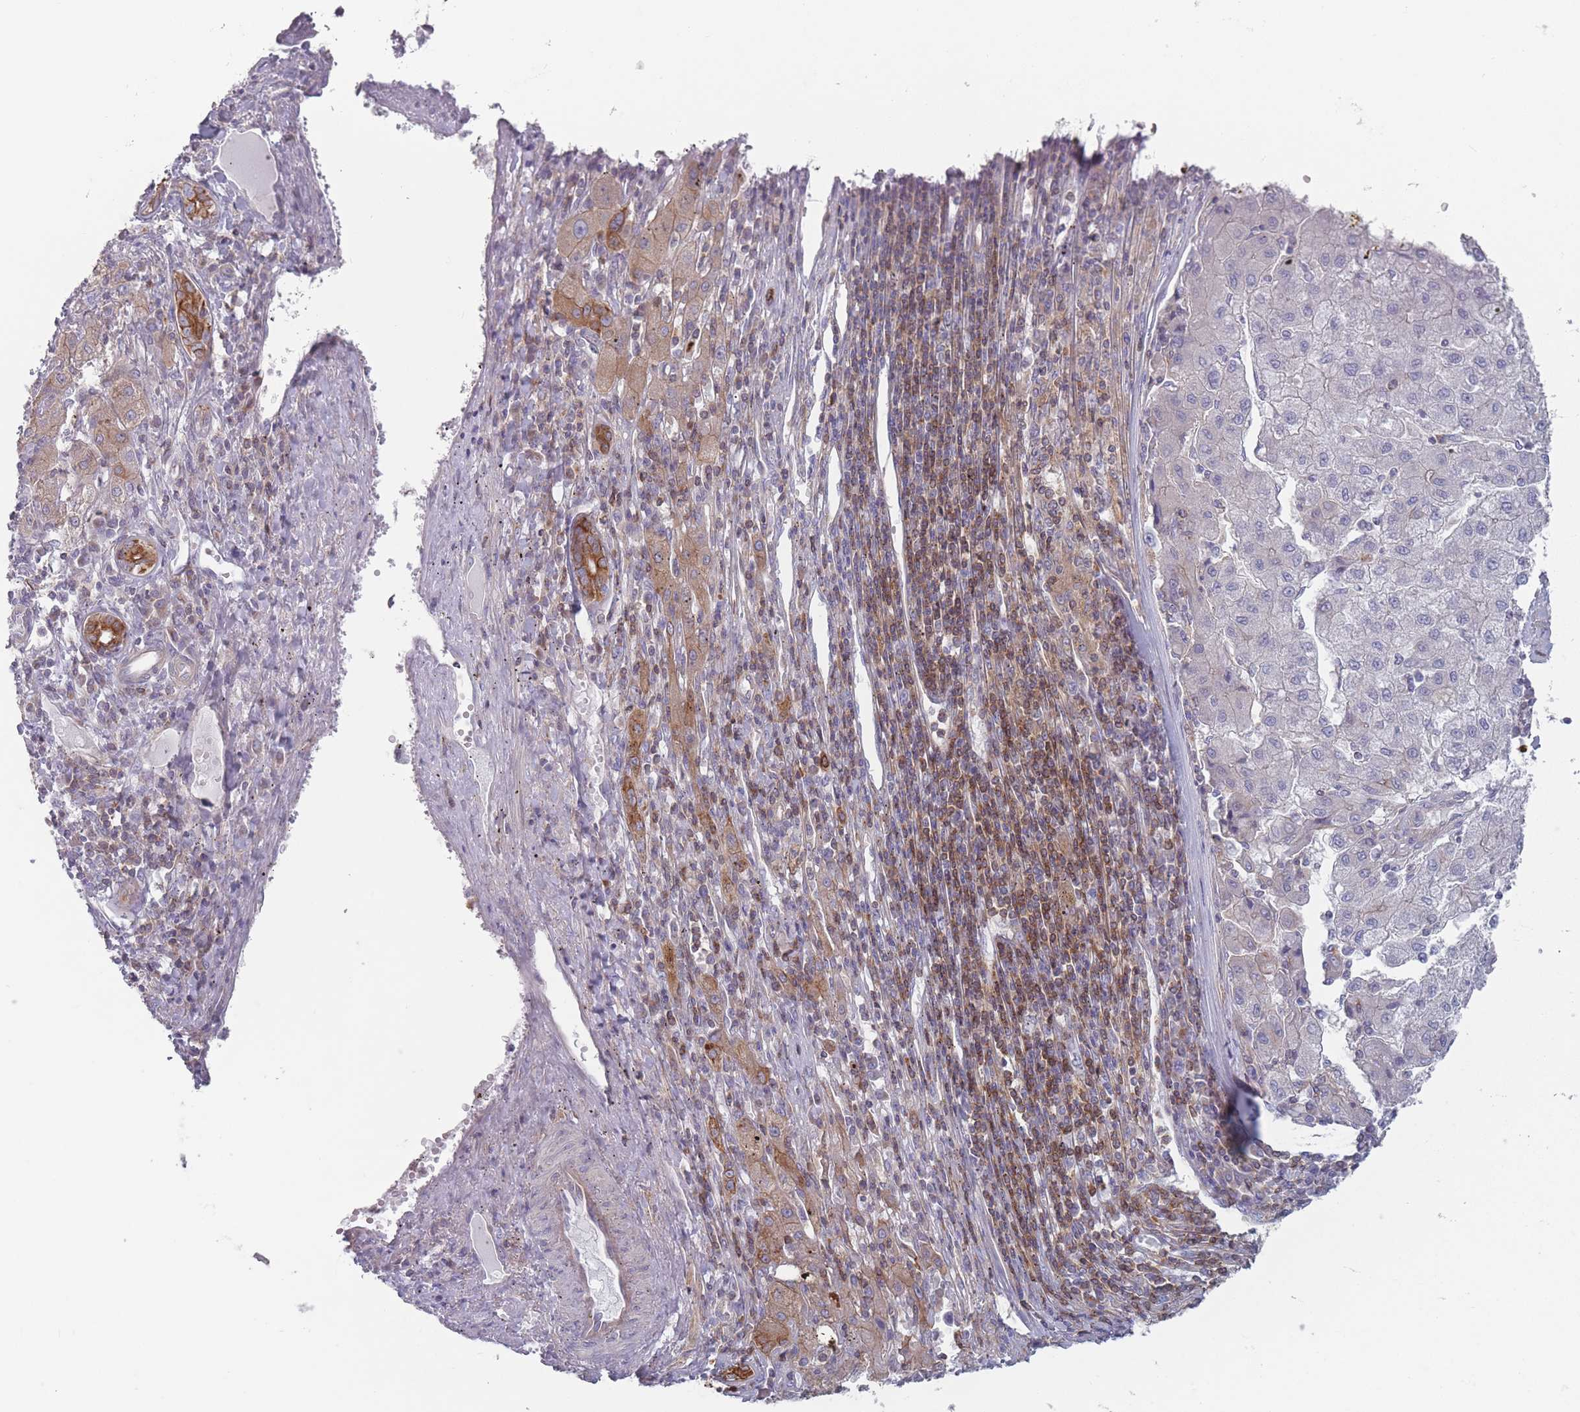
{"staining": {"intensity": "moderate", "quantity": "<25%", "location": "cytoplasmic/membranous"}, "tissue": "liver cancer", "cell_type": "Tumor cells", "image_type": "cancer", "snomed": [{"axis": "morphology", "description": "Carcinoma, Hepatocellular, NOS"}, {"axis": "topography", "description": "Liver"}], "caption": "Immunohistochemistry staining of hepatocellular carcinoma (liver), which reveals low levels of moderate cytoplasmic/membranous positivity in approximately <25% of tumor cells indicating moderate cytoplasmic/membranous protein positivity. The staining was performed using DAB (3,3'-diaminobenzidine) (brown) for protein detection and nuclei were counterstained in hematoxylin (blue).", "gene": "HSBP1L1", "patient": {"sex": "male", "age": 72}}